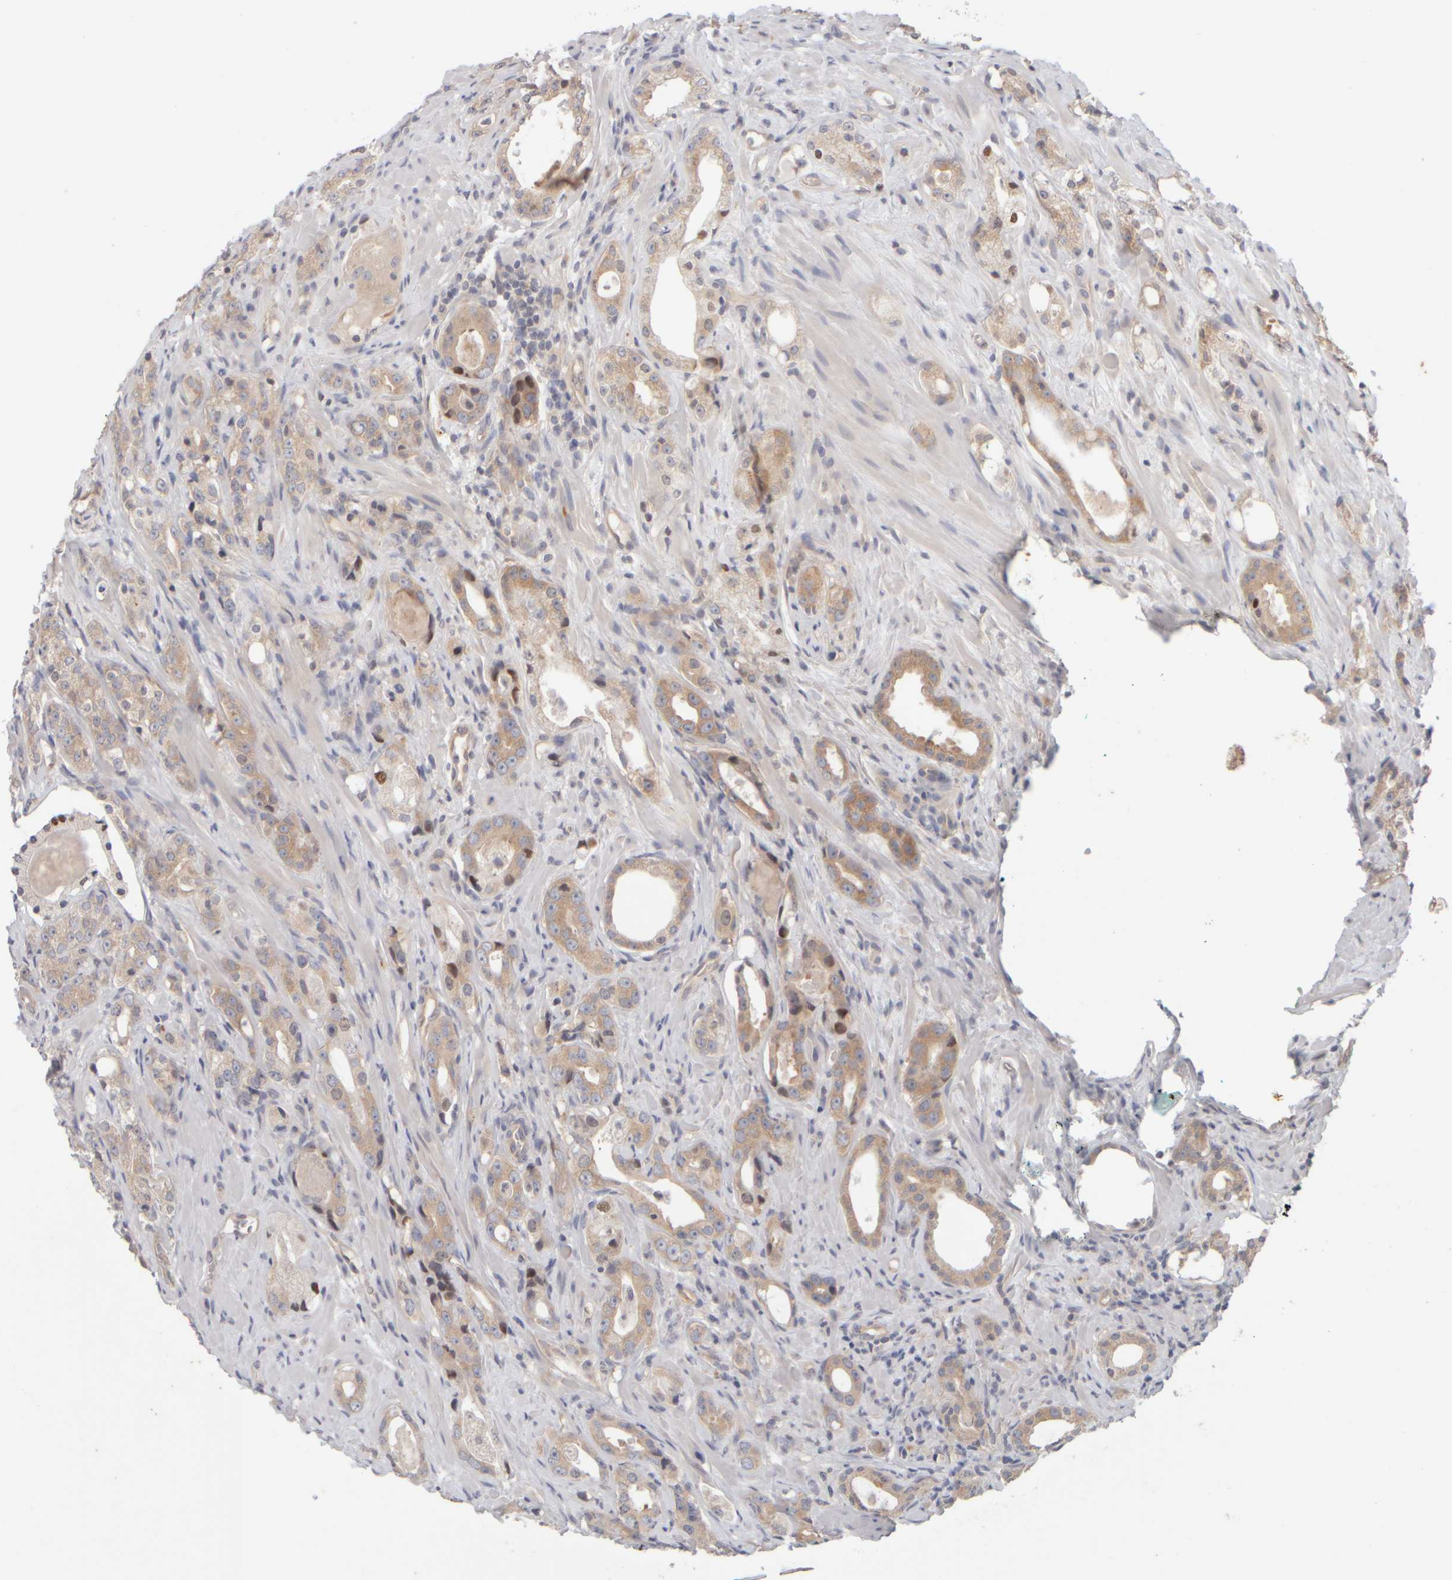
{"staining": {"intensity": "weak", "quantity": ">75%", "location": "cytoplasmic/membranous"}, "tissue": "prostate cancer", "cell_type": "Tumor cells", "image_type": "cancer", "snomed": [{"axis": "morphology", "description": "Adenocarcinoma, High grade"}, {"axis": "topography", "description": "Prostate"}], "caption": "A low amount of weak cytoplasmic/membranous expression is identified in approximately >75% of tumor cells in prostate high-grade adenocarcinoma tissue. (brown staining indicates protein expression, while blue staining denotes nuclei).", "gene": "GOPC", "patient": {"sex": "male", "age": 63}}